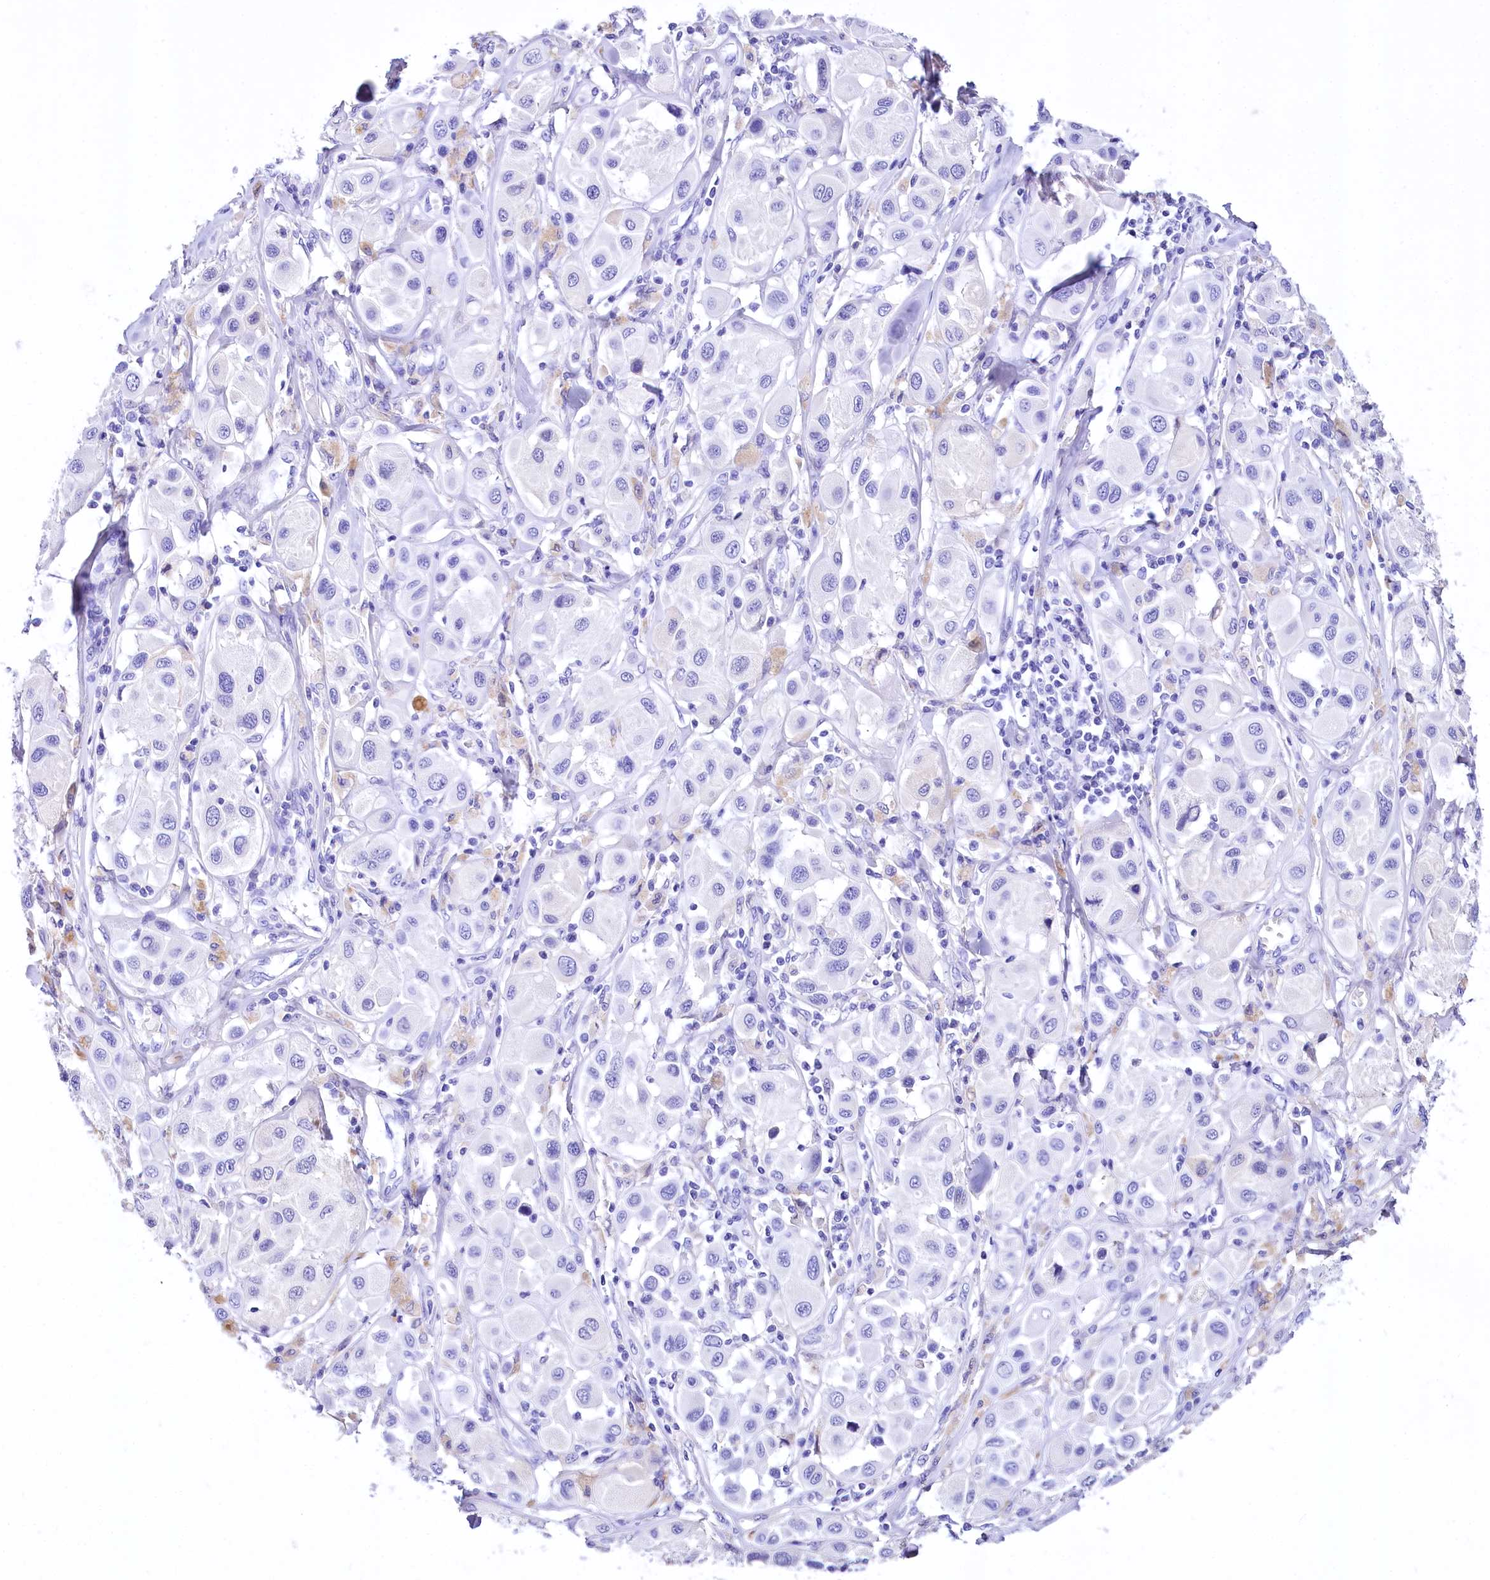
{"staining": {"intensity": "negative", "quantity": "none", "location": "none"}, "tissue": "melanoma", "cell_type": "Tumor cells", "image_type": "cancer", "snomed": [{"axis": "morphology", "description": "Malignant melanoma, Metastatic site"}, {"axis": "topography", "description": "Skin"}], "caption": "There is no significant staining in tumor cells of melanoma.", "gene": "A2ML1", "patient": {"sex": "male", "age": 41}}